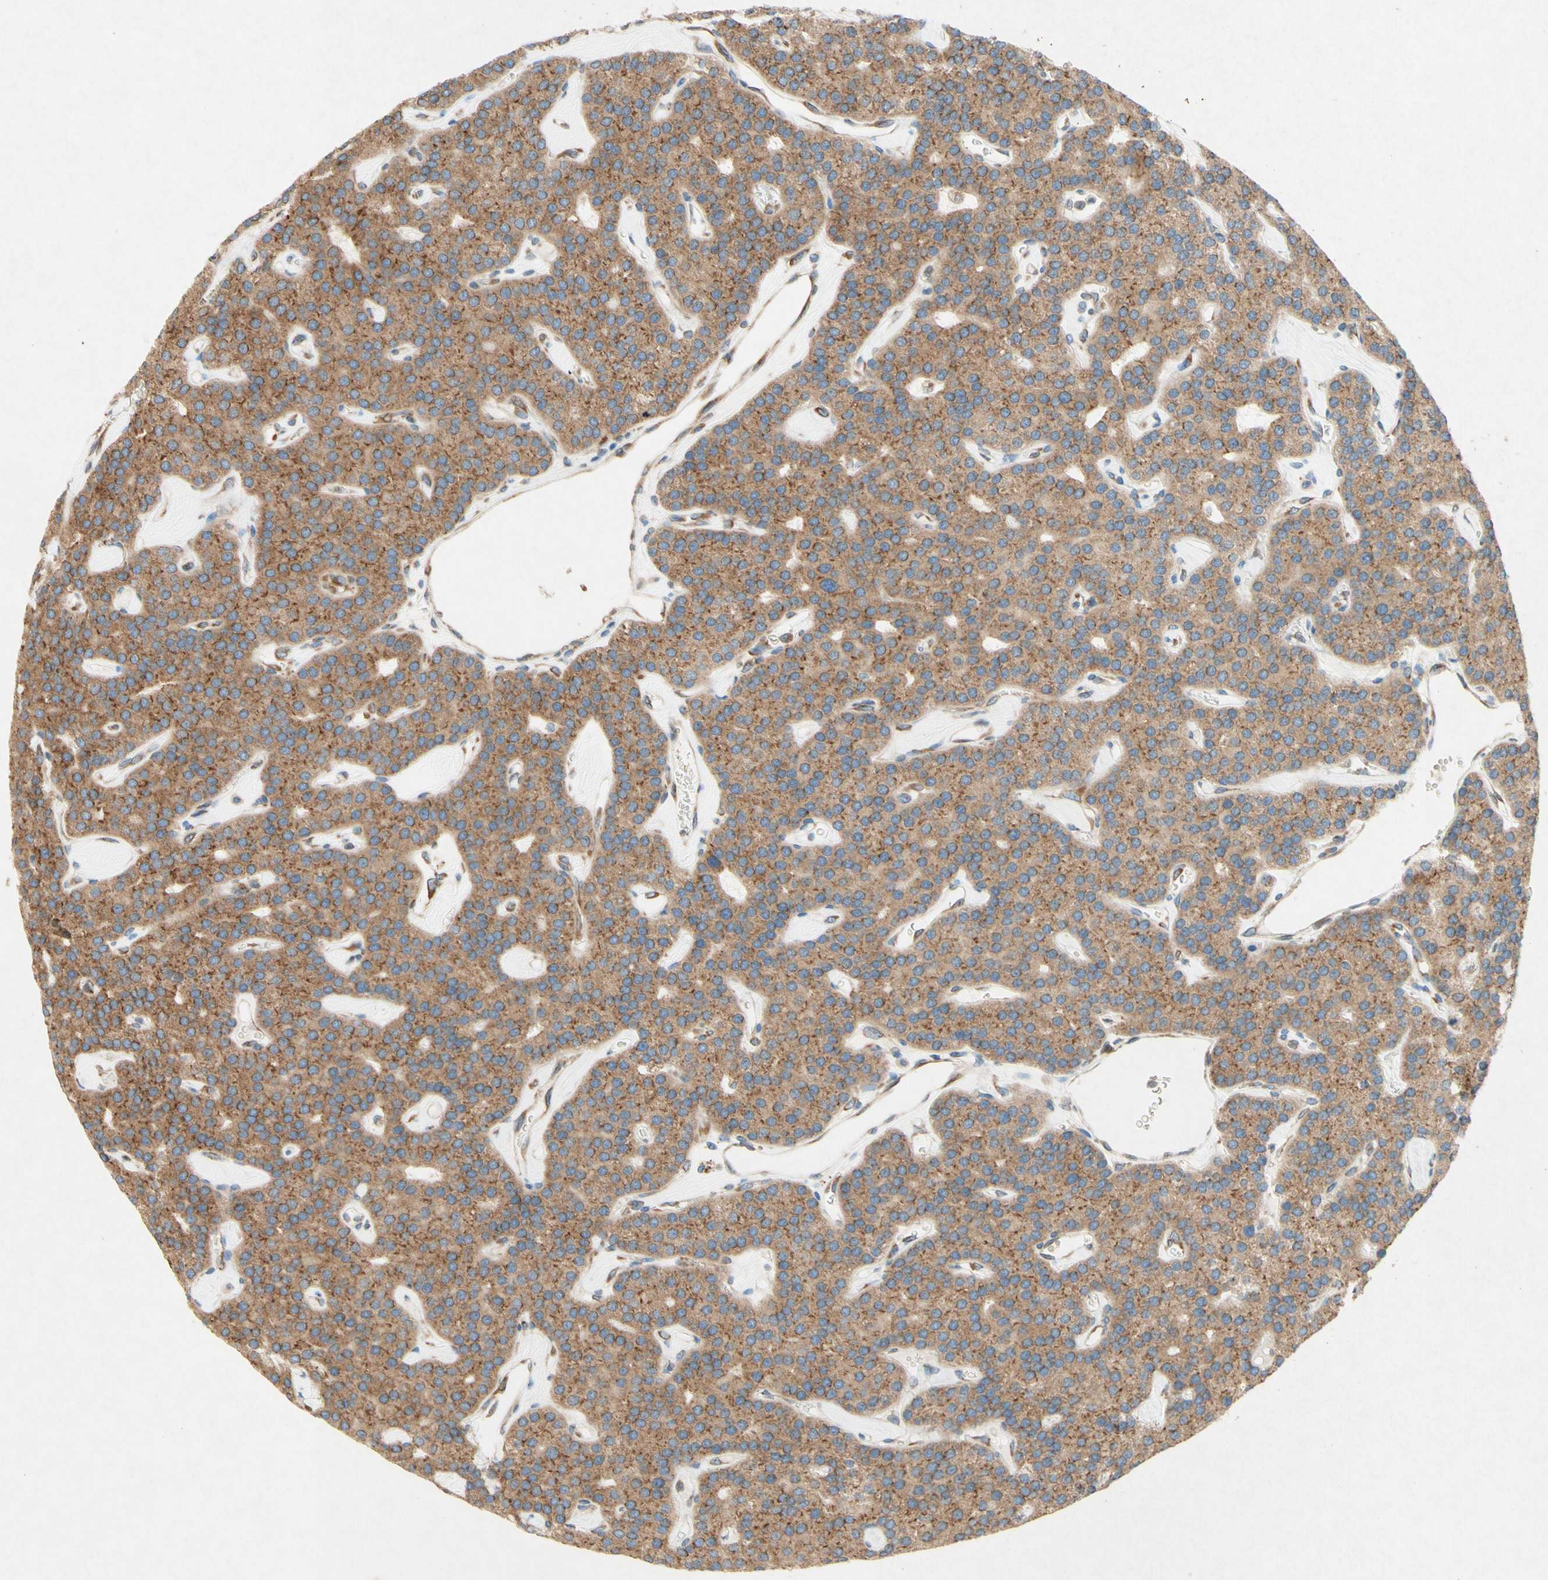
{"staining": {"intensity": "moderate", "quantity": ">75%", "location": "cytoplasmic/membranous"}, "tissue": "parathyroid gland", "cell_type": "Glandular cells", "image_type": "normal", "snomed": [{"axis": "morphology", "description": "Normal tissue, NOS"}, {"axis": "morphology", "description": "Adenoma, NOS"}, {"axis": "topography", "description": "Parathyroid gland"}], "caption": "Parathyroid gland stained with DAB immunohistochemistry (IHC) exhibits medium levels of moderate cytoplasmic/membranous positivity in about >75% of glandular cells.", "gene": "PABPC1", "patient": {"sex": "female", "age": 86}}